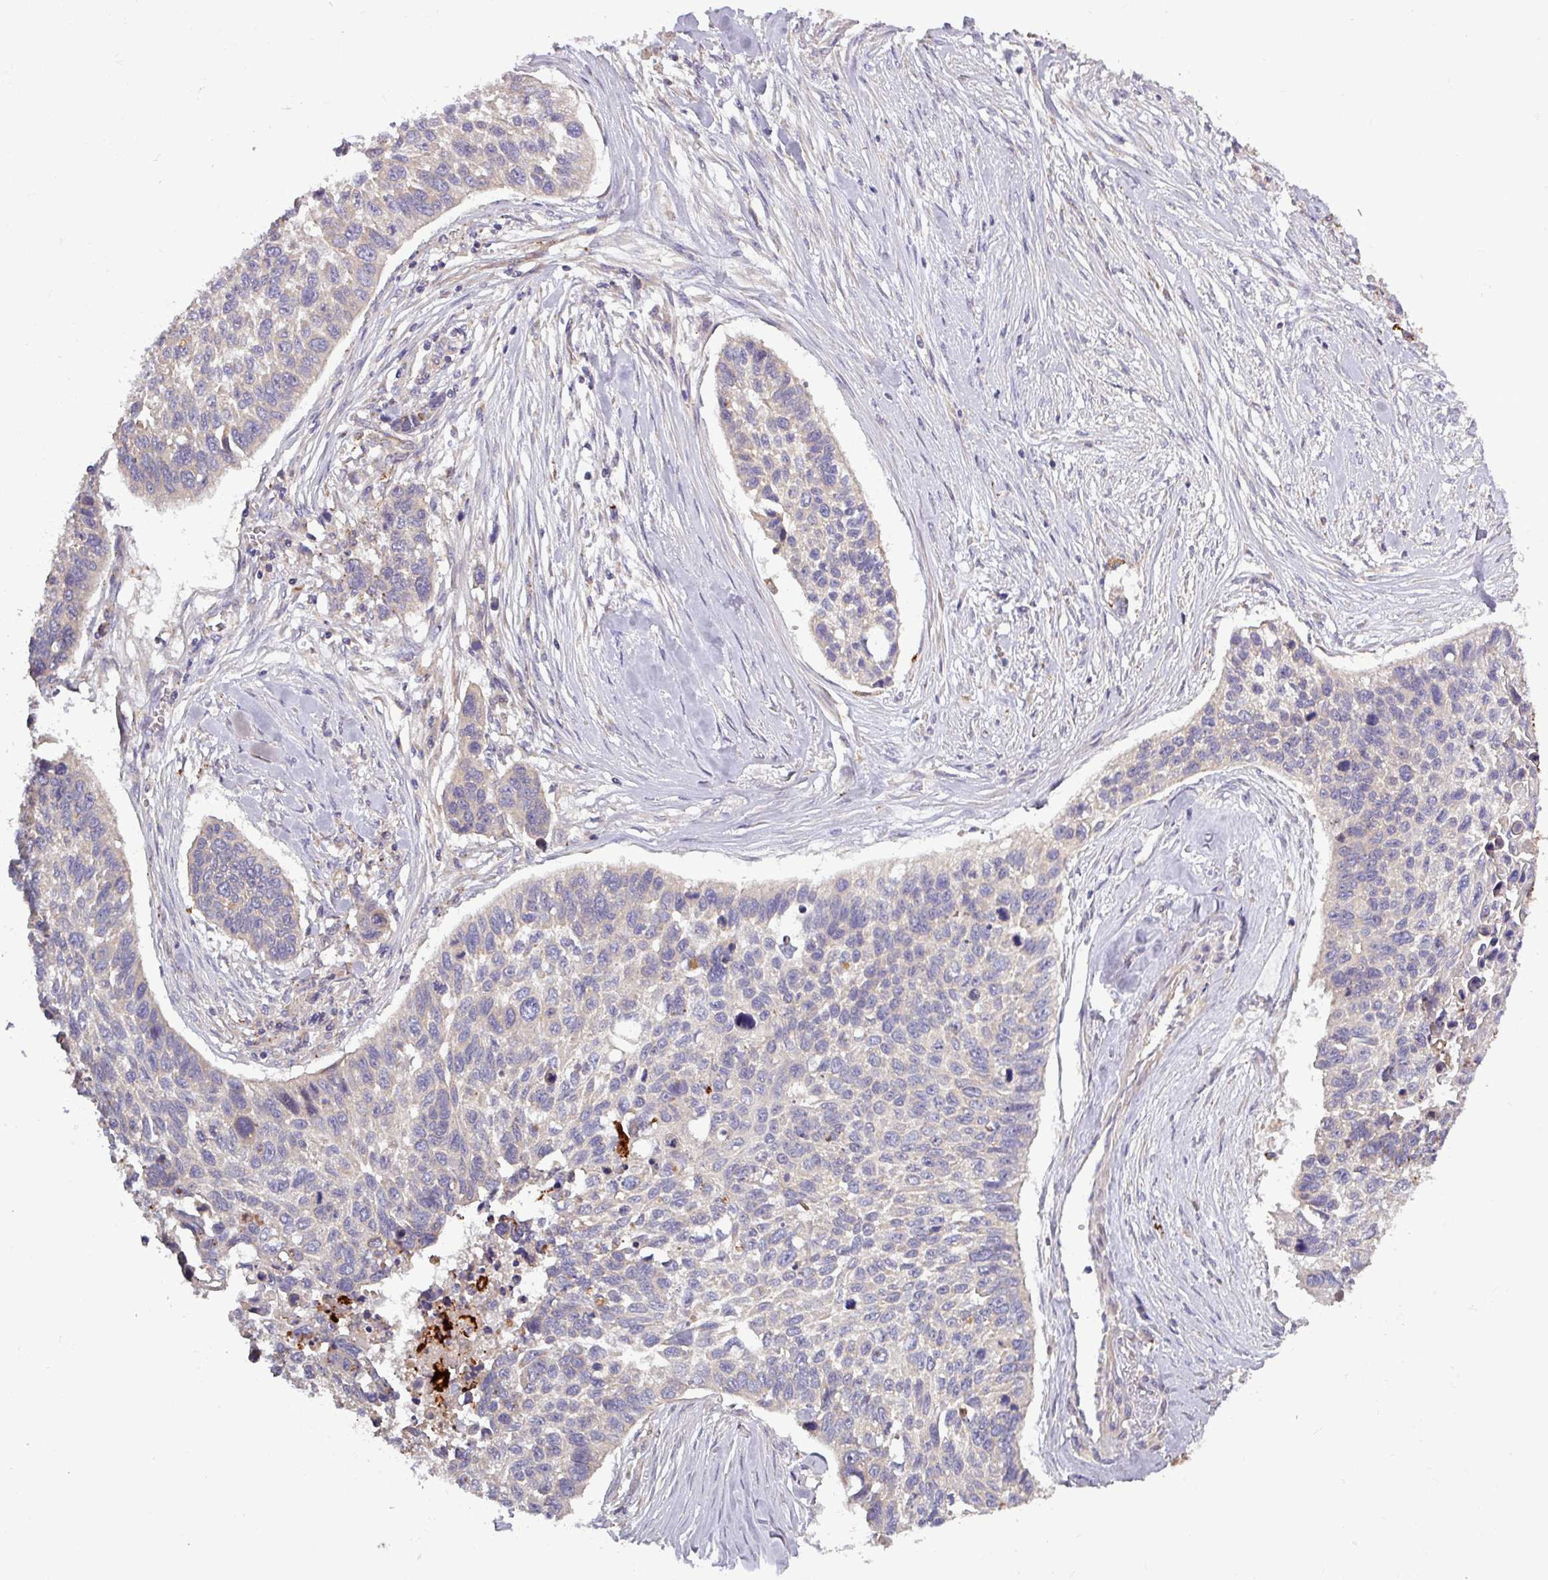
{"staining": {"intensity": "negative", "quantity": "none", "location": "none"}, "tissue": "lung cancer", "cell_type": "Tumor cells", "image_type": "cancer", "snomed": [{"axis": "morphology", "description": "Squamous cell carcinoma, NOS"}, {"axis": "topography", "description": "Lung"}], "caption": "Lung cancer (squamous cell carcinoma) stained for a protein using IHC demonstrates no staining tumor cells.", "gene": "PLIN2", "patient": {"sex": "male", "age": 62}}